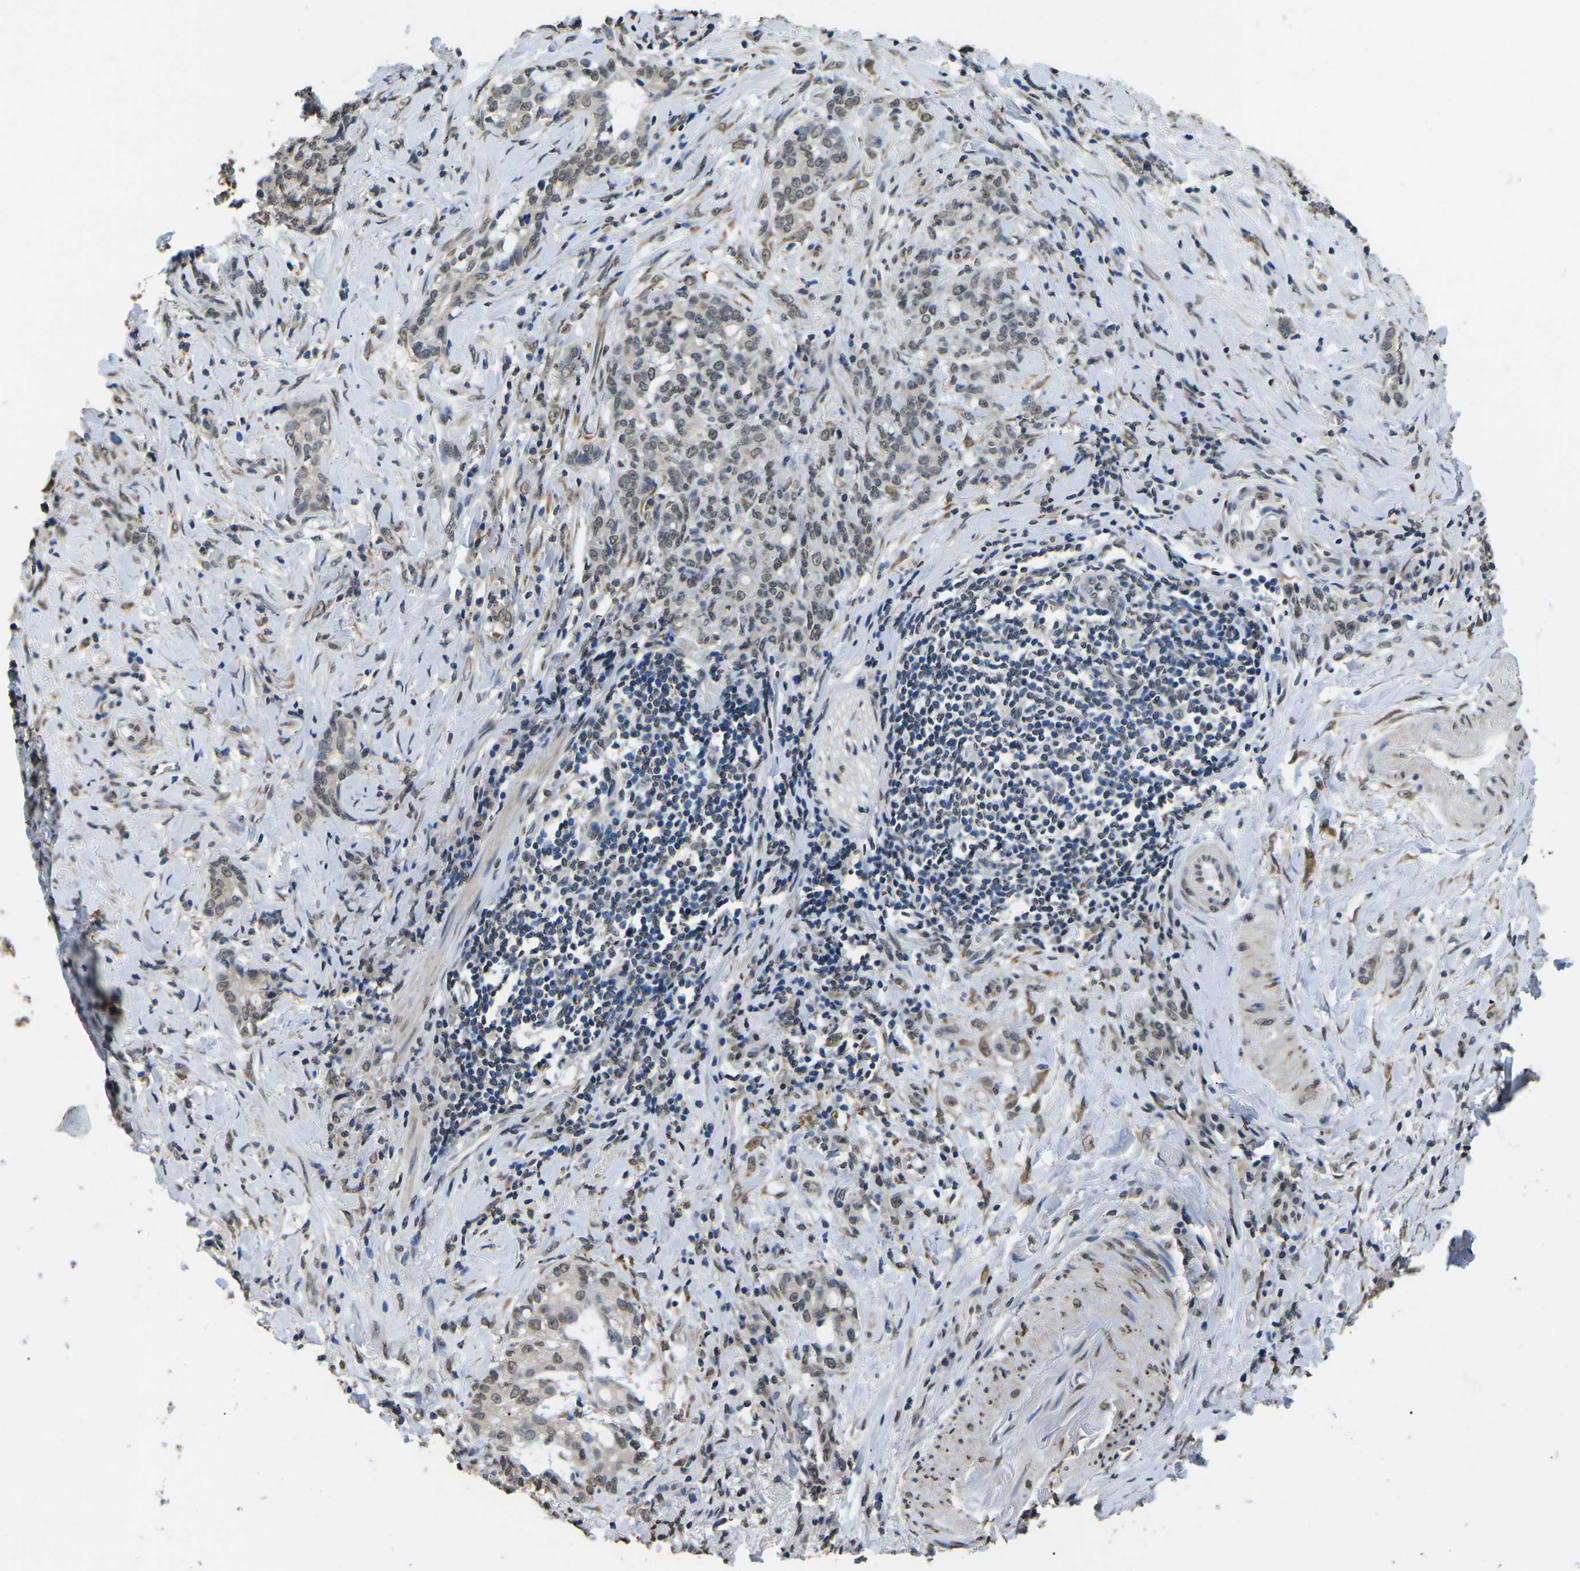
{"staining": {"intensity": "weak", "quantity": "<25%", "location": "nuclear"}, "tissue": "stomach cancer", "cell_type": "Tumor cells", "image_type": "cancer", "snomed": [{"axis": "morphology", "description": "Adenocarcinoma, NOS"}, {"axis": "topography", "description": "Stomach, lower"}], "caption": "Tumor cells are negative for protein expression in human stomach cancer. (DAB immunohistochemistry (IHC) with hematoxylin counter stain).", "gene": "SCNN1B", "patient": {"sex": "male", "age": 88}}